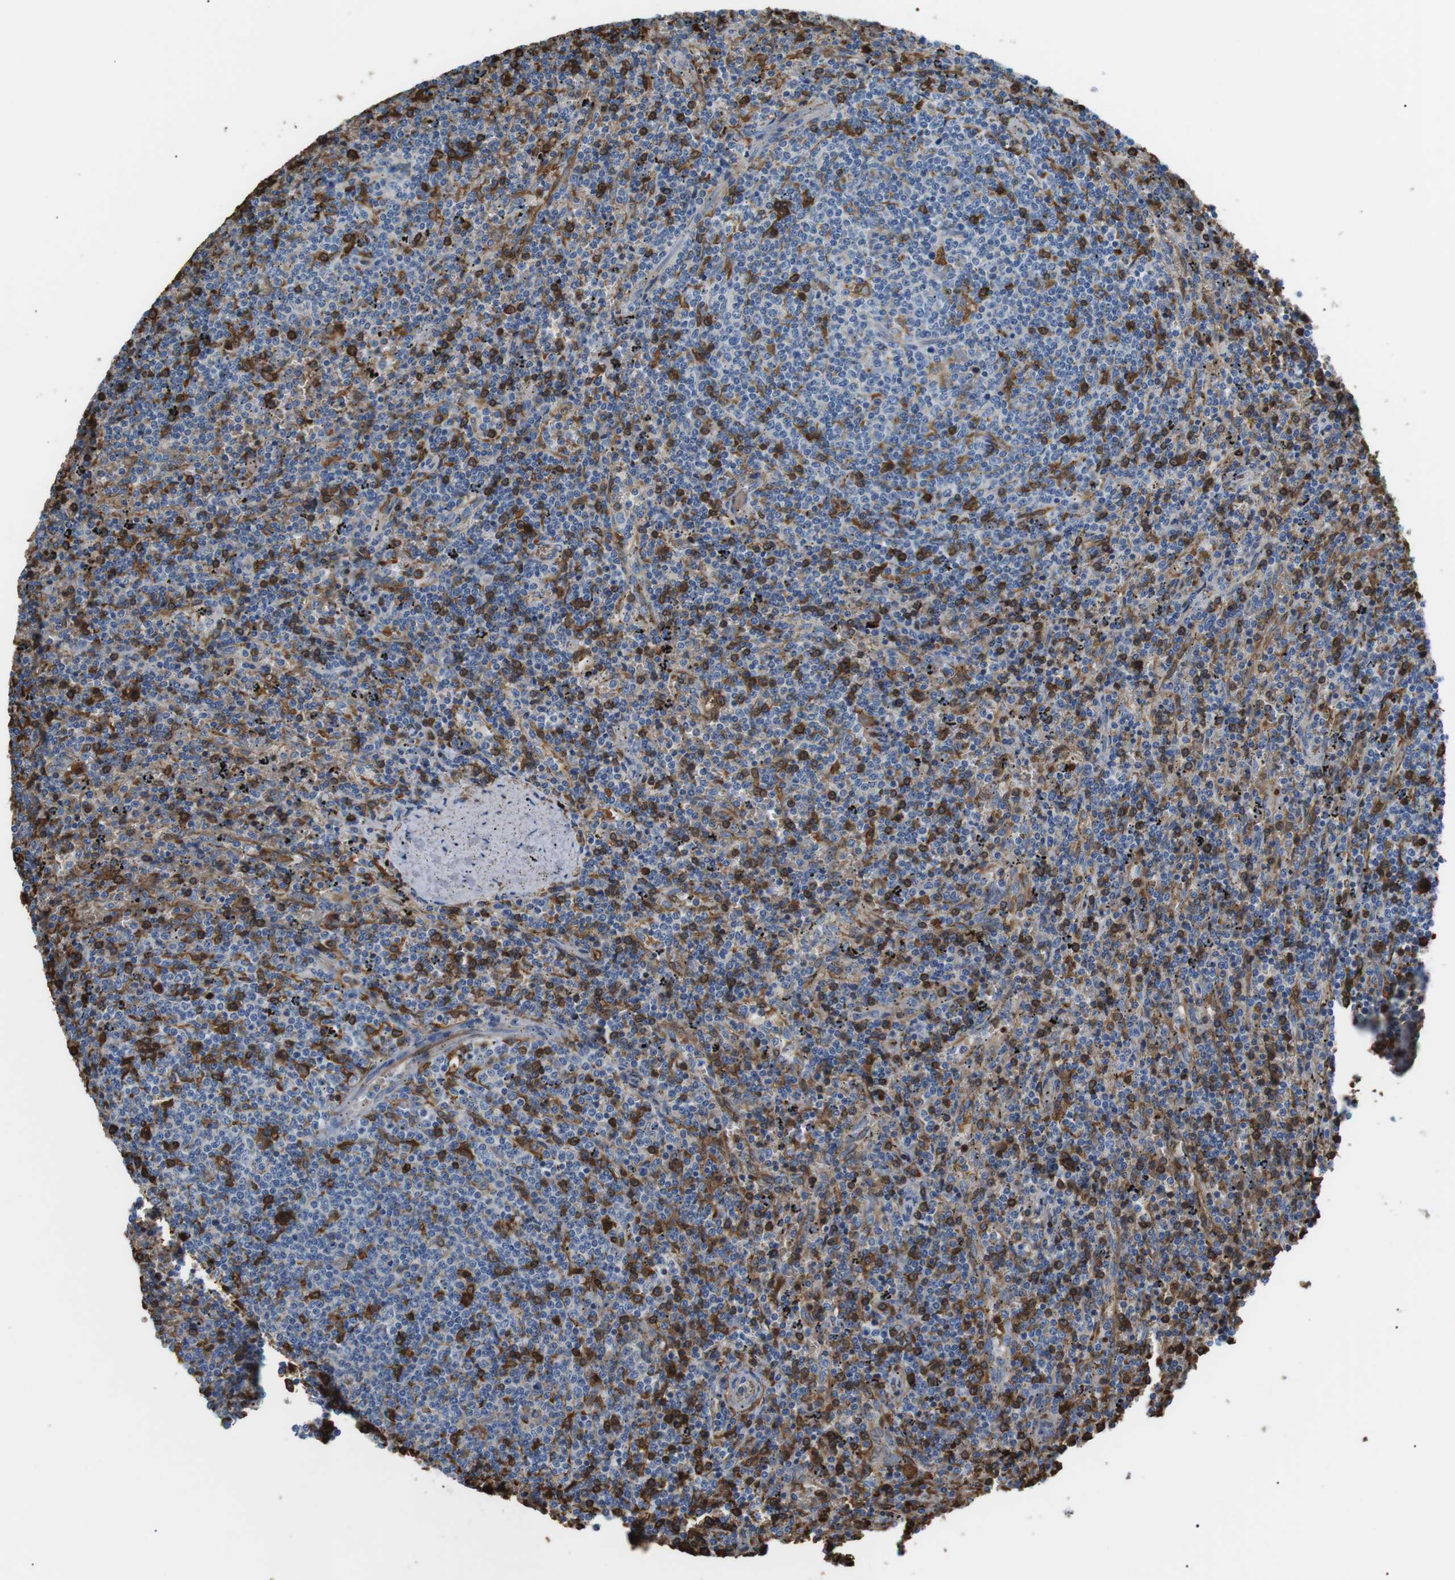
{"staining": {"intensity": "moderate", "quantity": "<25%", "location": "cytoplasmic/membranous"}, "tissue": "lymphoma", "cell_type": "Tumor cells", "image_type": "cancer", "snomed": [{"axis": "morphology", "description": "Malignant lymphoma, non-Hodgkin's type, Low grade"}, {"axis": "topography", "description": "Spleen"}], "caption": "IHC of human low-grade malignant lymphoma, non-Hodgkin's type exhibits low levels of moderate cytoplasmic/membranous staining in about <25% of tumor cells. (Stains: DAB in brown, nuclei in blue, Microscopy: brightfield microscopy at high magnification).", "gene": "ADCY10", "patient": {"sex": "female", "age": 50}}